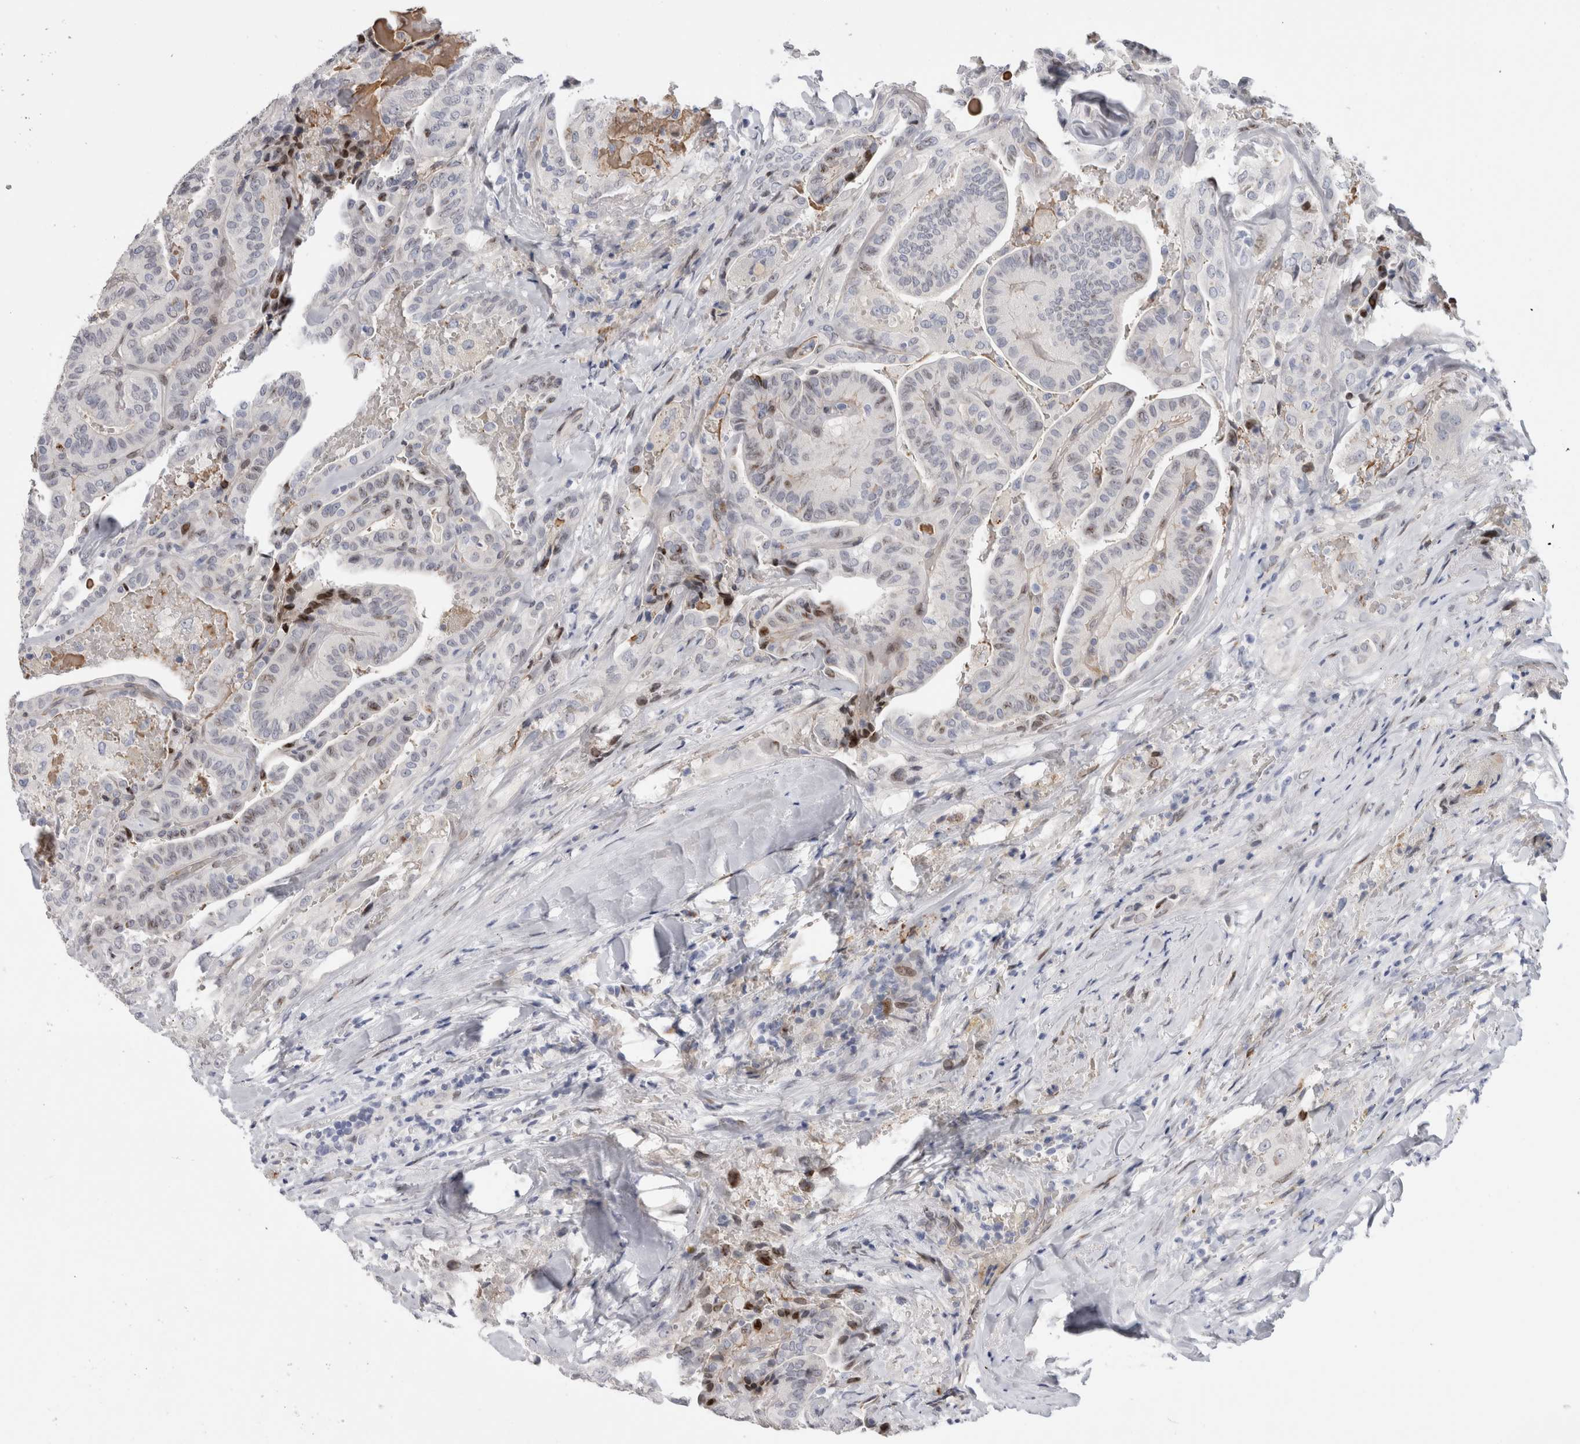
{"staining": {"intensity": "moderate", "quantity": "25%-75%", "location": "nuclear"}, "tissue": "thyroid cancer", "cell_type": "Tumor cells", "image_type": "cancer", "snomed": [{"axis": "morphology", "description": "Papillary adenocarcinoma, NOS"}, {"axis": "topography", "description": "Thyroid gland"}], "caption": "Thyroid cancer stained with DAB (3,3'-diaminobenzidine) IHC demonstrates medium levels of moderate nuclear positivity in approximately 25%-75% of tumor cells.", "gene": "DMTN", "patient": {"sex": "male", "age": 77}}